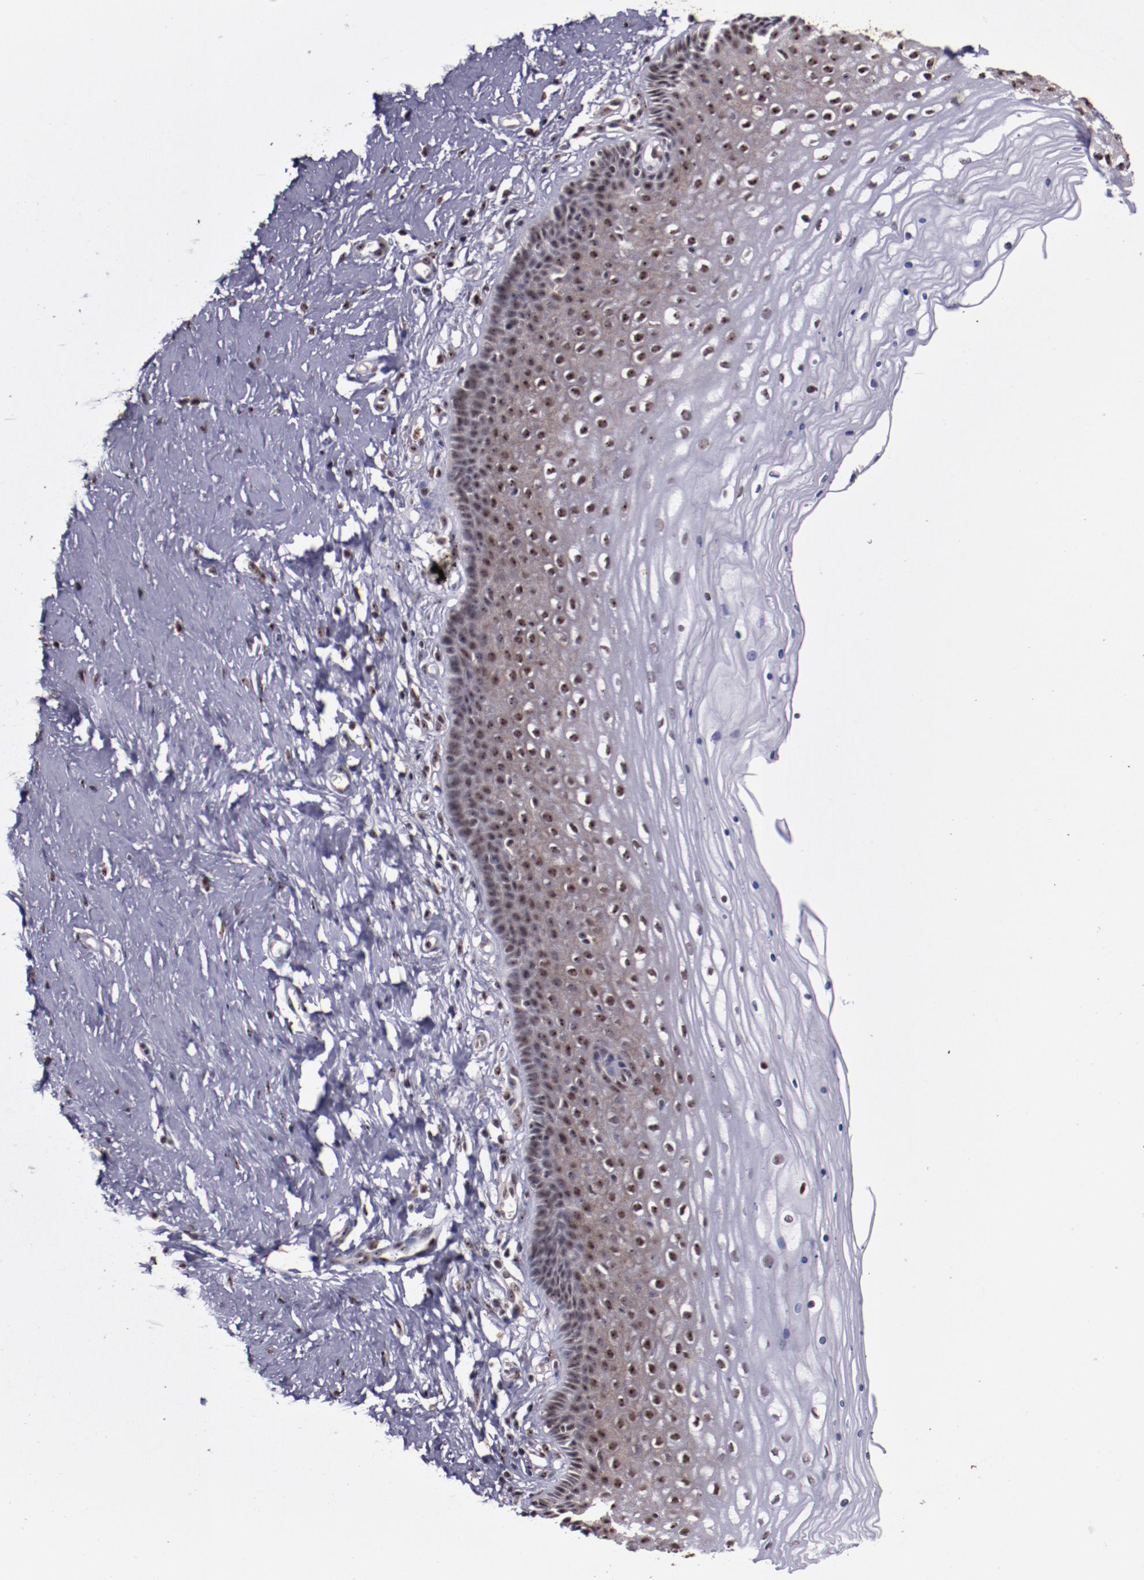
{"staining": {"intensity": "moderate", "quantity": ">75%", "location": "cytoplasmic/membranous,nuclear"}, "tissue": "cervix", "cell_type": "Glandular cells", "image_type": "normal", "snomed": [{"axis": "morphology", "description": "Normal tissue, NOS"}, {"axis": "topography", "description": "Cervix"}], "caption": "Protein expression analysis of unremarkable cervix displays moderate cytoplasmic/membranous,nuclear expression in about >75% of glandular cells. (DAB IHC with brightfield microscopy, high magnification).", "gene": "CECR2", "patient": {"sex": "female", "age": 39}}